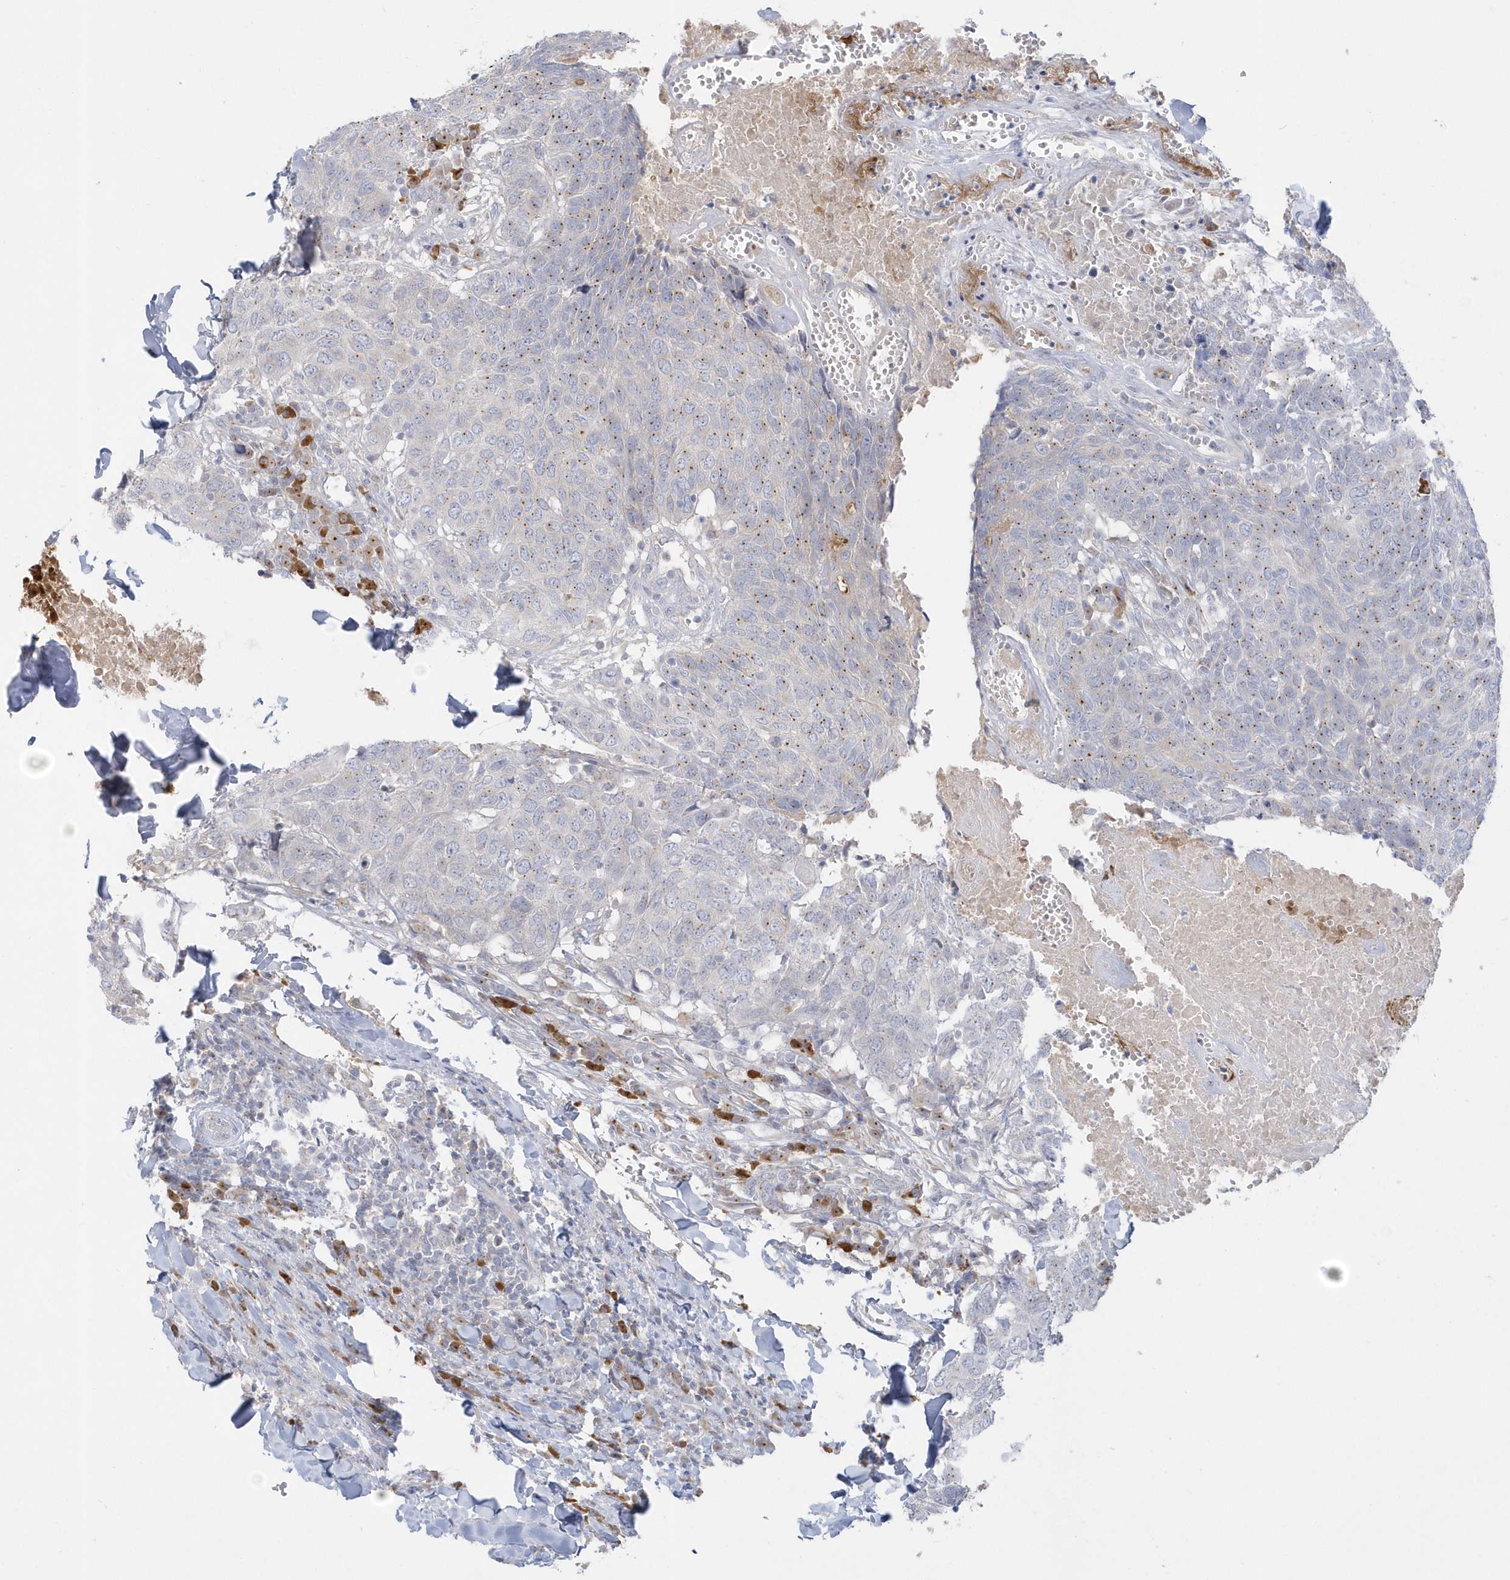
{"staining": {"intensity": "moderate", "quantity": "<25%", "location": "cytoplasmic/membranous"}, "tissue": "head and neck cancer", "cell_type": "Tumor cells", "image_type": "cancer", "snomed": [{"axis": "morphology", "description": "Squamous cell carcinoma, NOS"}, {"axis": "topography", "description": "Head-Neck"}], "caption": "A micrograph showing moderate cytoplasmic/membranous positivity in about <25% of tumor cells in head and neck squamous cell carcinoma, as visualized by brown immunohistochemical staining.", "gene": "SEMA3D", "patient": {"sex": "male", "age": 66}}